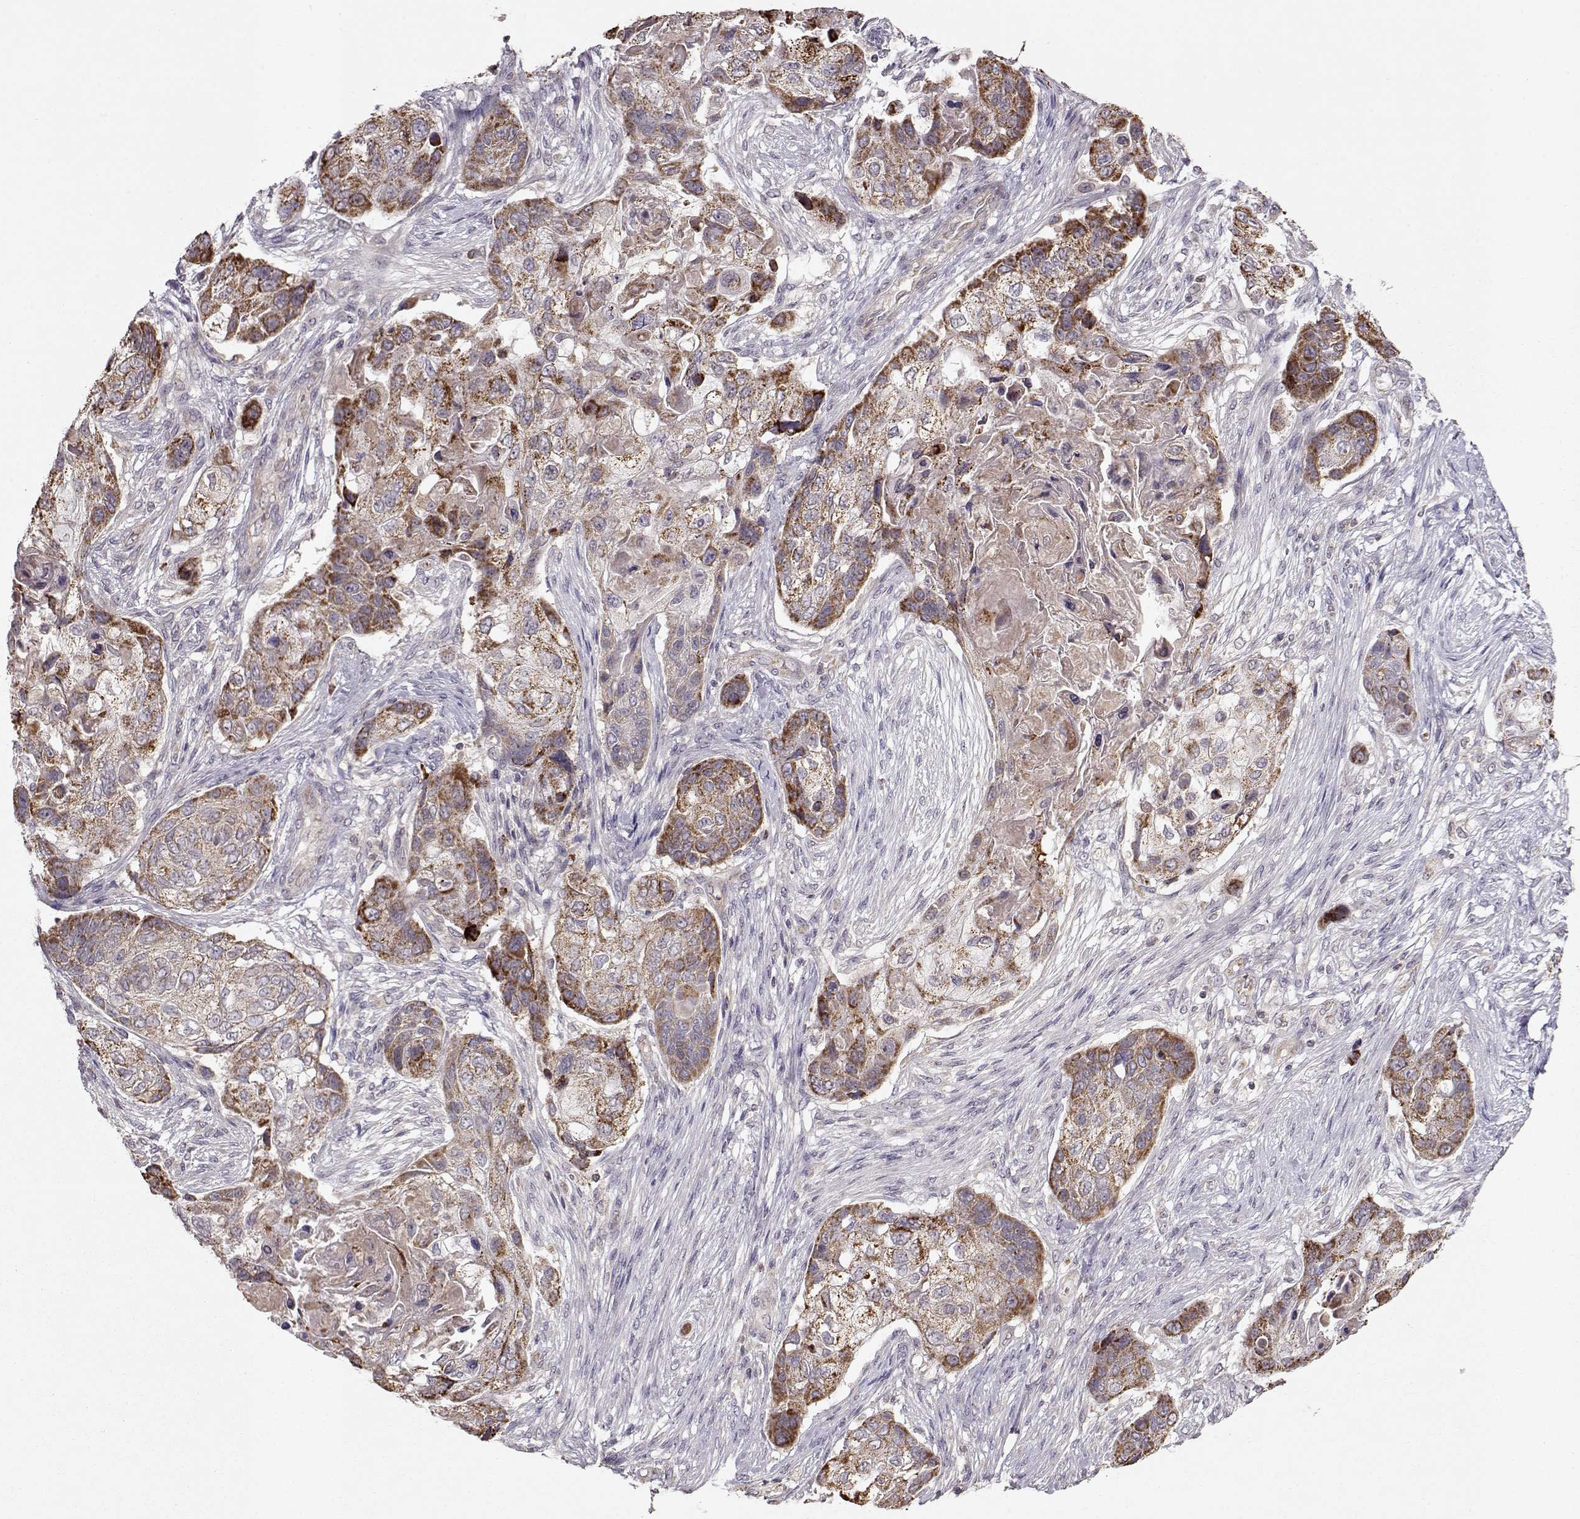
{"staining": {"intensity": "strong", "quantity": ">75%", "location": "cytoplasmic/membranous"}, "tissue": "lung cancer", "cell_type": "Tumor cells", "image_type": "cancer", "snomed": [{"axis": "morphology", "description": "Squamous cell carcinoma, NOS"}, {"axis": "topography", "description": "Lung"}], "caption": "This is an image of immunohistochemistry (IHC) staining of lung squamous cell carcinoma, which shows strong expression in the cytoplasmic/membranous of tumor cells.", "gene": "CMTM3", "patient": {"sex": "male", "age": 69}}